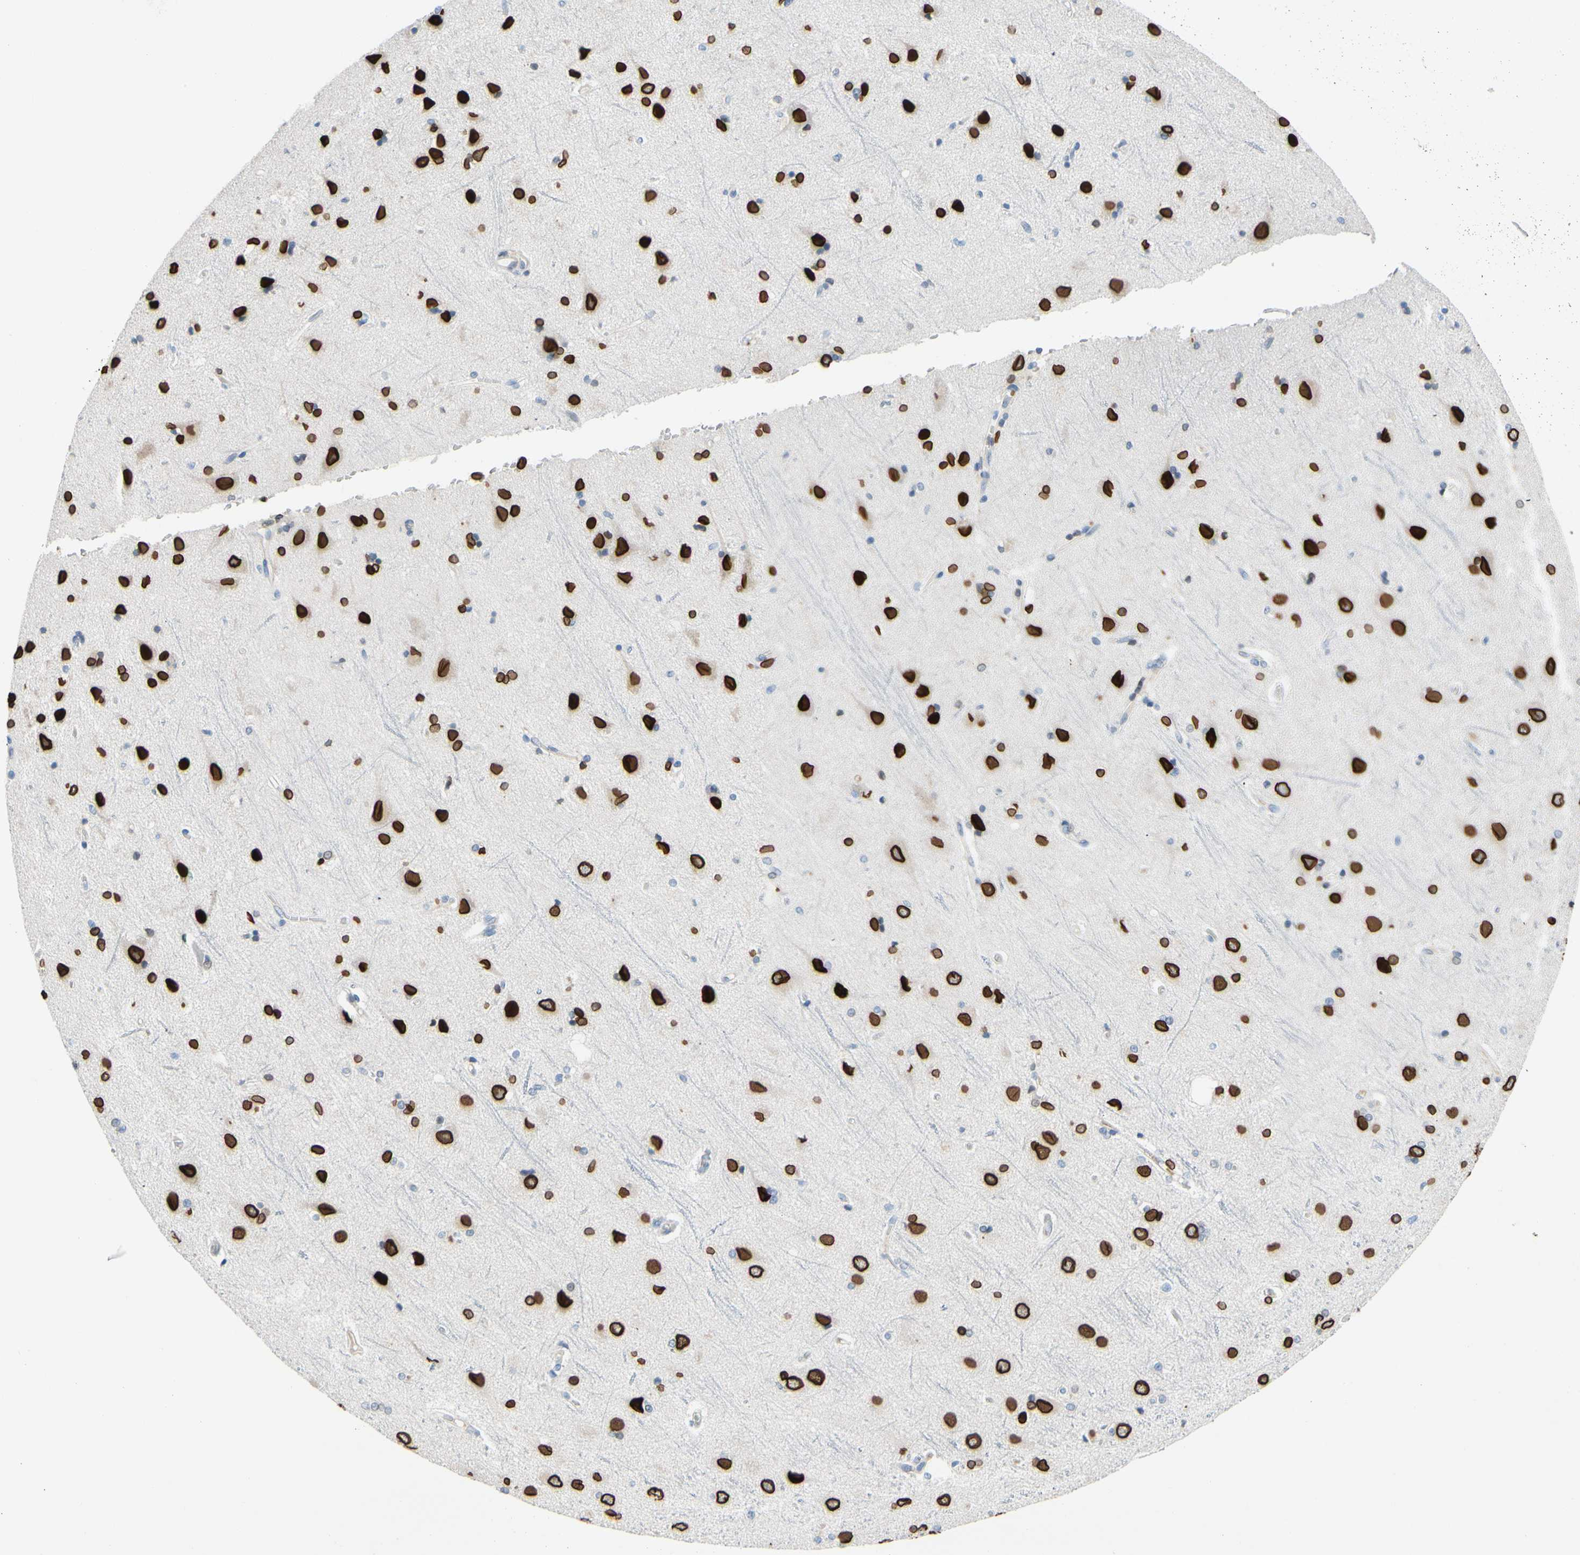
{"staining": {"intensity": "negative", "quantity": "none", "location": "none"}, "tissue": "cerebral cortex", "cell_type": "Endothelial cells", "image_type": "normal", "snomed": [{"axis": "morphology", "description": "Normal tissue, NOS"}, {"axis": "topography", "description": "Cerebral cortex"}], "caption": "Cerebral cortex stained for a protein using IHC displays no positivity endothelial cells.", "gene": "ZNF132", "patient": {"sex": "female", "age": 54}}